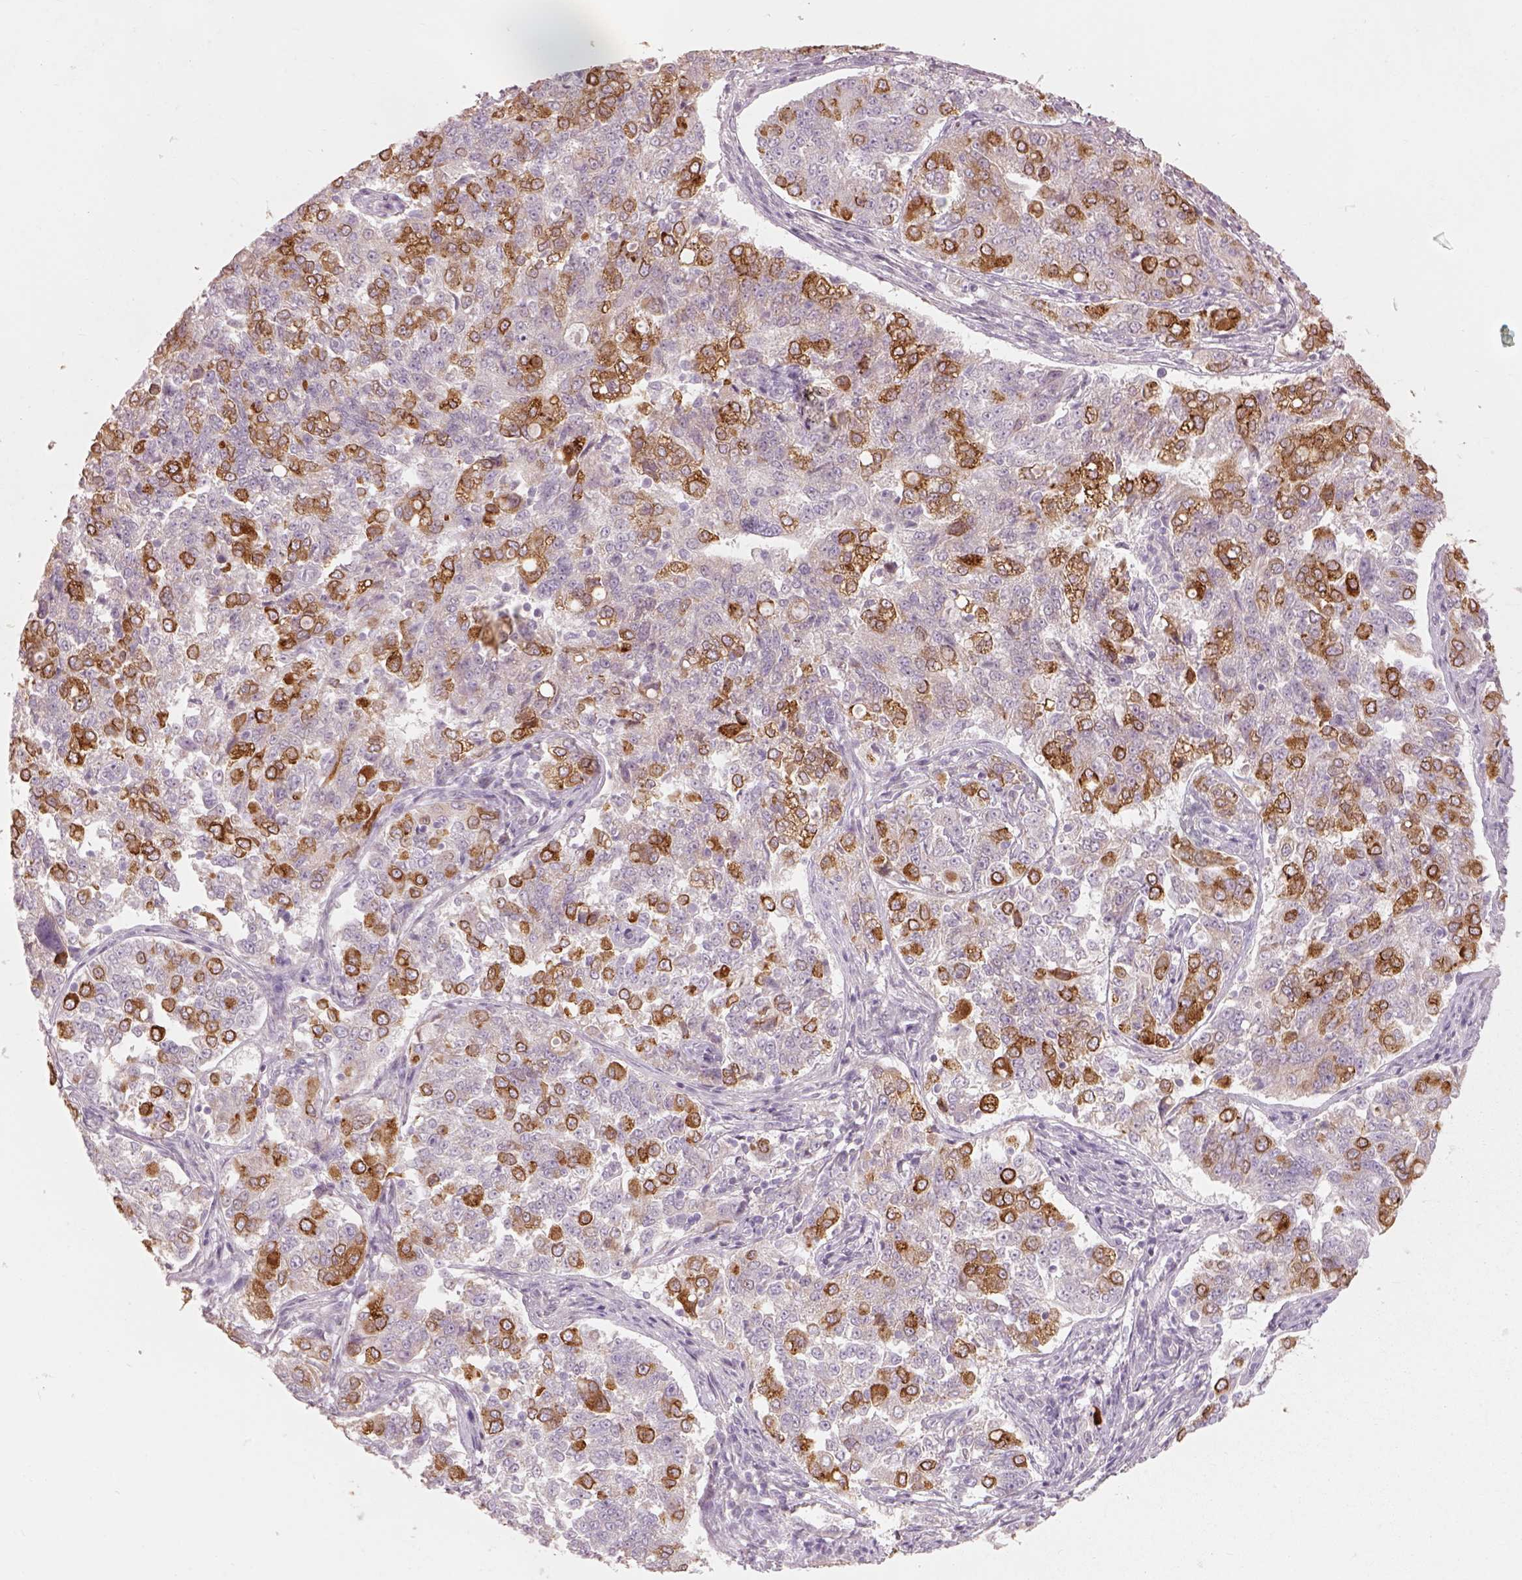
{"staining": {"intensity": "strong", "quantity": "25%-75%", "location": "cytoplasmic/membranous"}, "tissue": "endometrial cancer", "cell_type": "Tumor cells", "image_type": "cancer", "snomed": [{"axis": "morphology", "description": "Adenocarcinoma, NOS"}, {"axis": "topography", "description": "Endometrium"}], "caption": "Brown immunohistochemical staining in human endometrial cancer shows strong cytoplasmic/membranous staining in about 25%-75% of tumor cells.", "gene": "CDS1", "patient": {"sex": "female", "age": 43}}